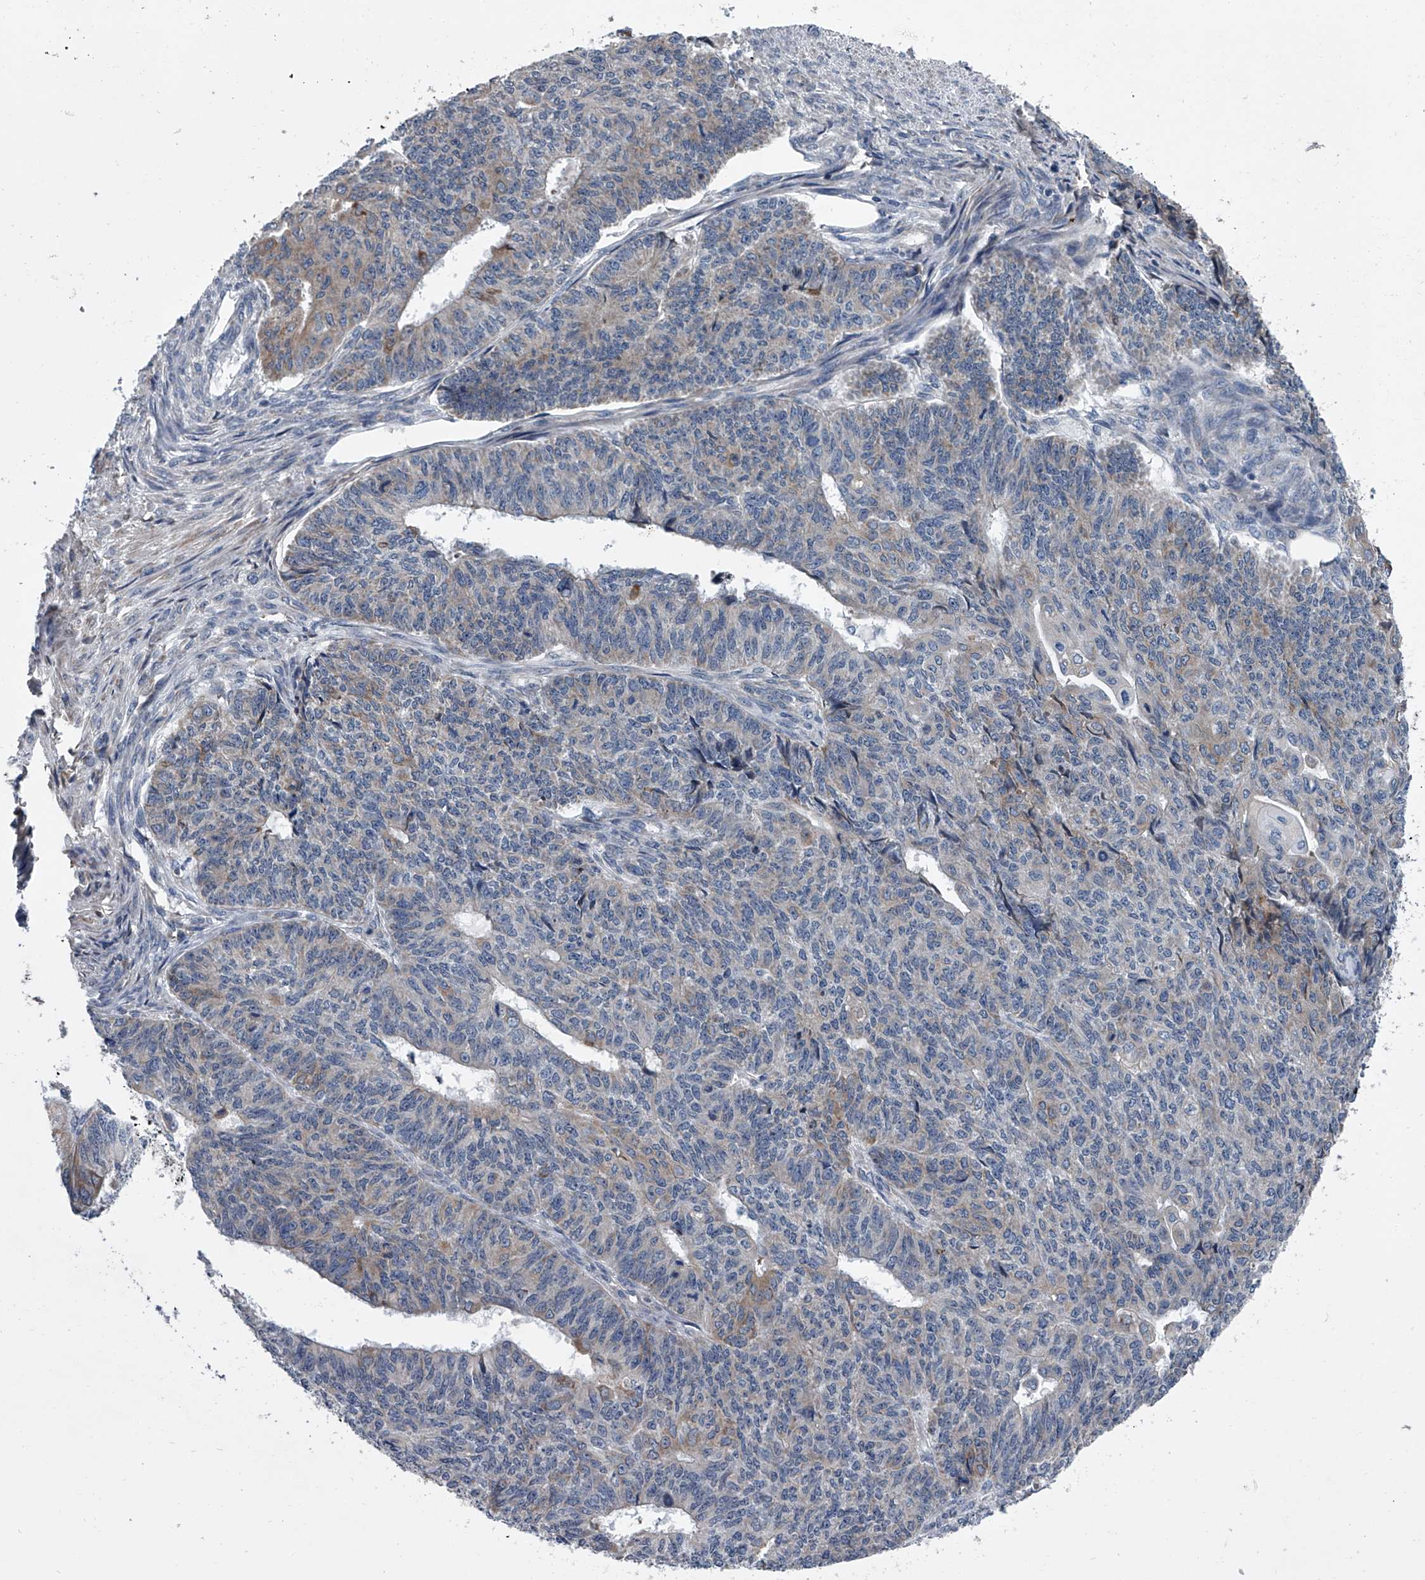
{"staining": {"intensity": "weak", "quantity": "<25%", "location": "cytoplasmic/membranous"}, "tissue": "endometrial cancer", "cell_type": "Tumor cells", "image_type": "cancer", "snomed": [{"axis": "morphology", "description": "Adenocarcinoma, NOS"}, {"axis": "topography", "description": "Endometrium"}], "caption": "Tumor cells show no significant expression in endometrial cancer (adenocarcinoma). (DAB (3,3'-diaminobenzidine) immunohistochemistry (IHC) visualized using brightfield microscopy, high magnification).", "gene": "ABCG1", "patient": {"sex": "female", "age": 32}}